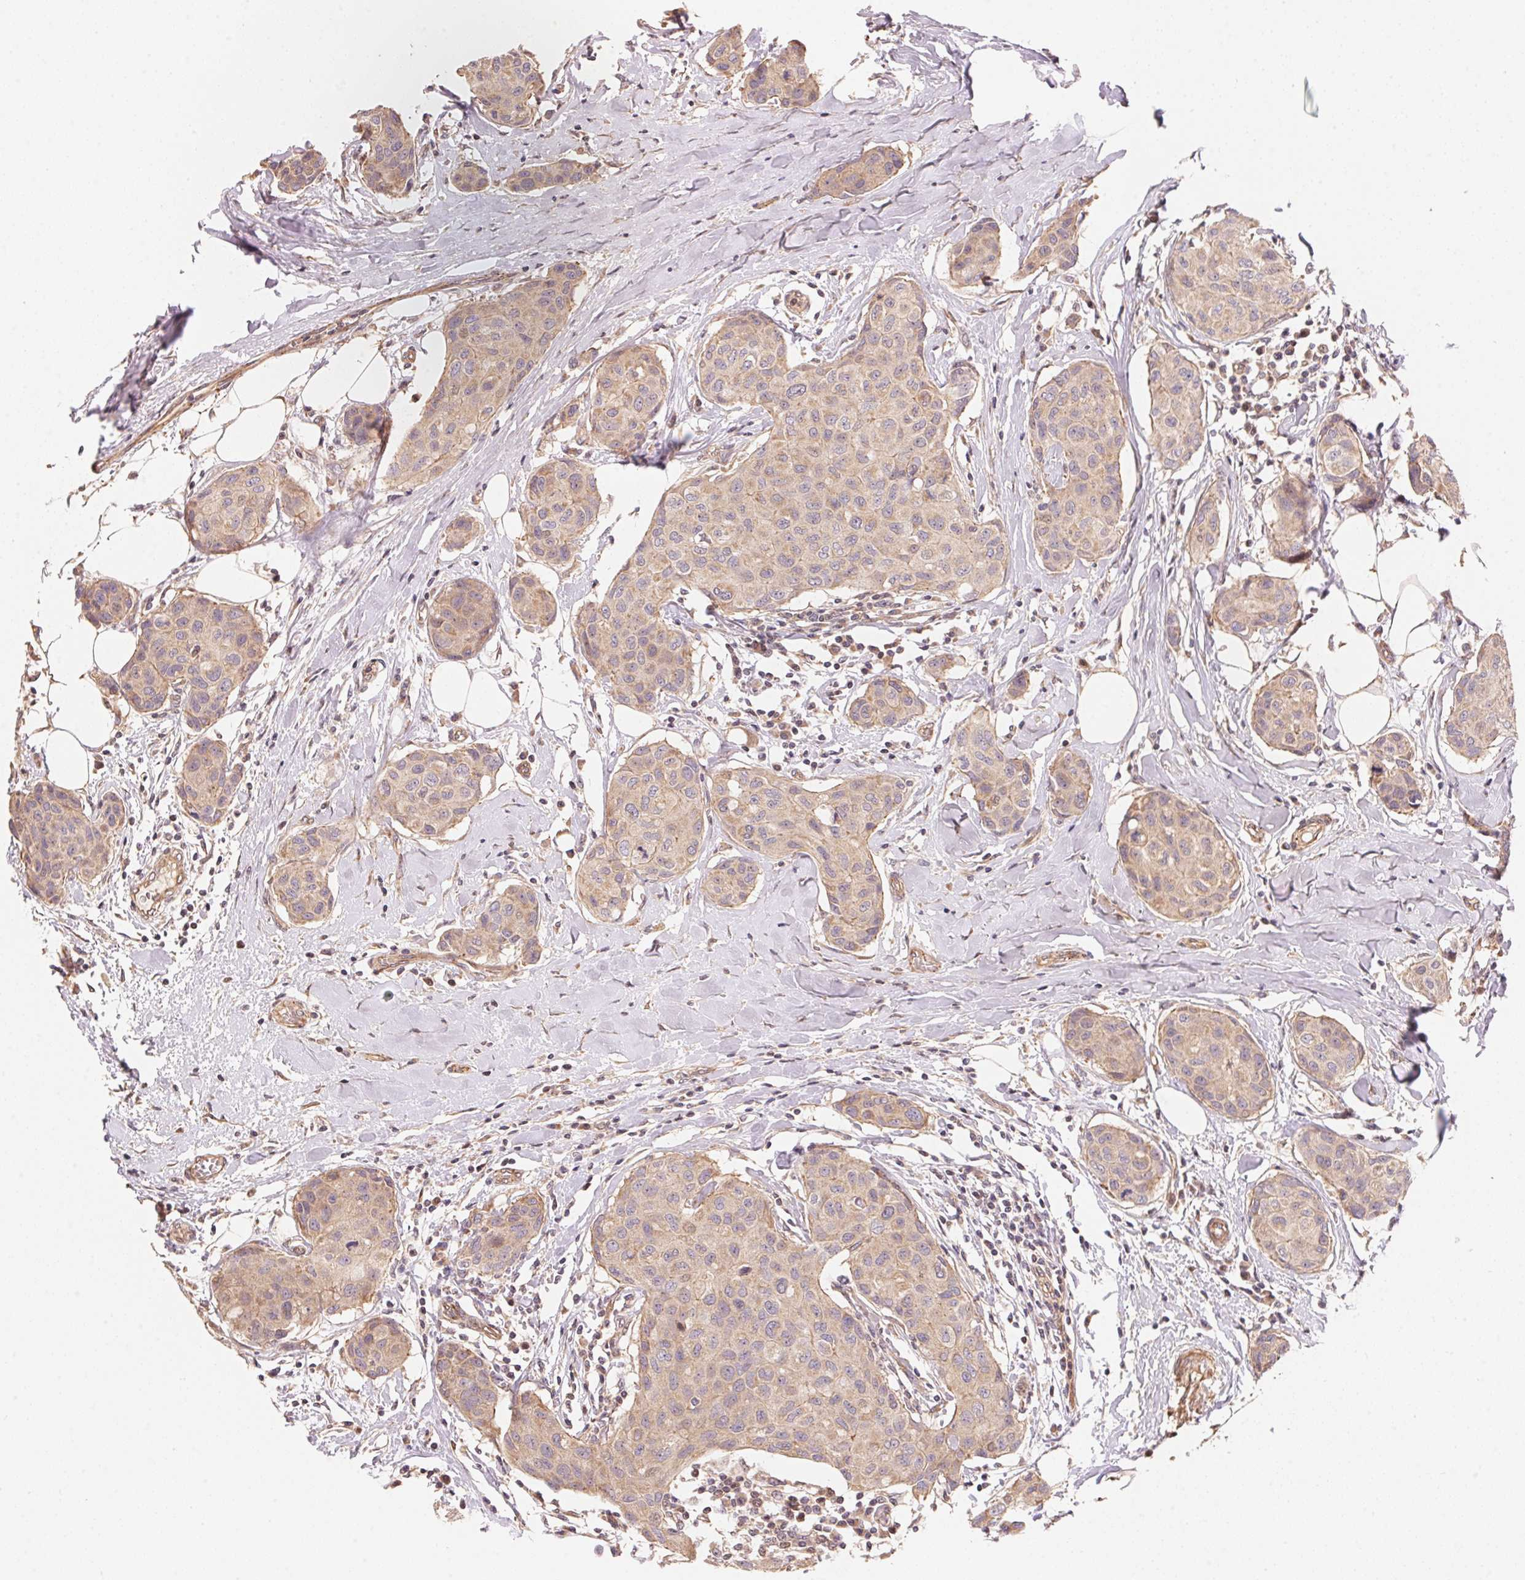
{"staining": {"intensity": "weak", "quantity": "<25%", "location": "cytoplasmic/membranous"}, "tissue": "breast cancer", "cell_type": "Tumor cells", "image_type": "cancer", "snomed": [{"axis": "morphology", "description": "Duct carcinoma"}, {"axis": "topography", "description": "Breast"}], "caption": "This is a image of immunohistochemistry (IHC) staining of breast cancer, which shows no staining in tumor cells.", "gene": "TNIP2", "patient": {"sex": "female", "age": 80}}